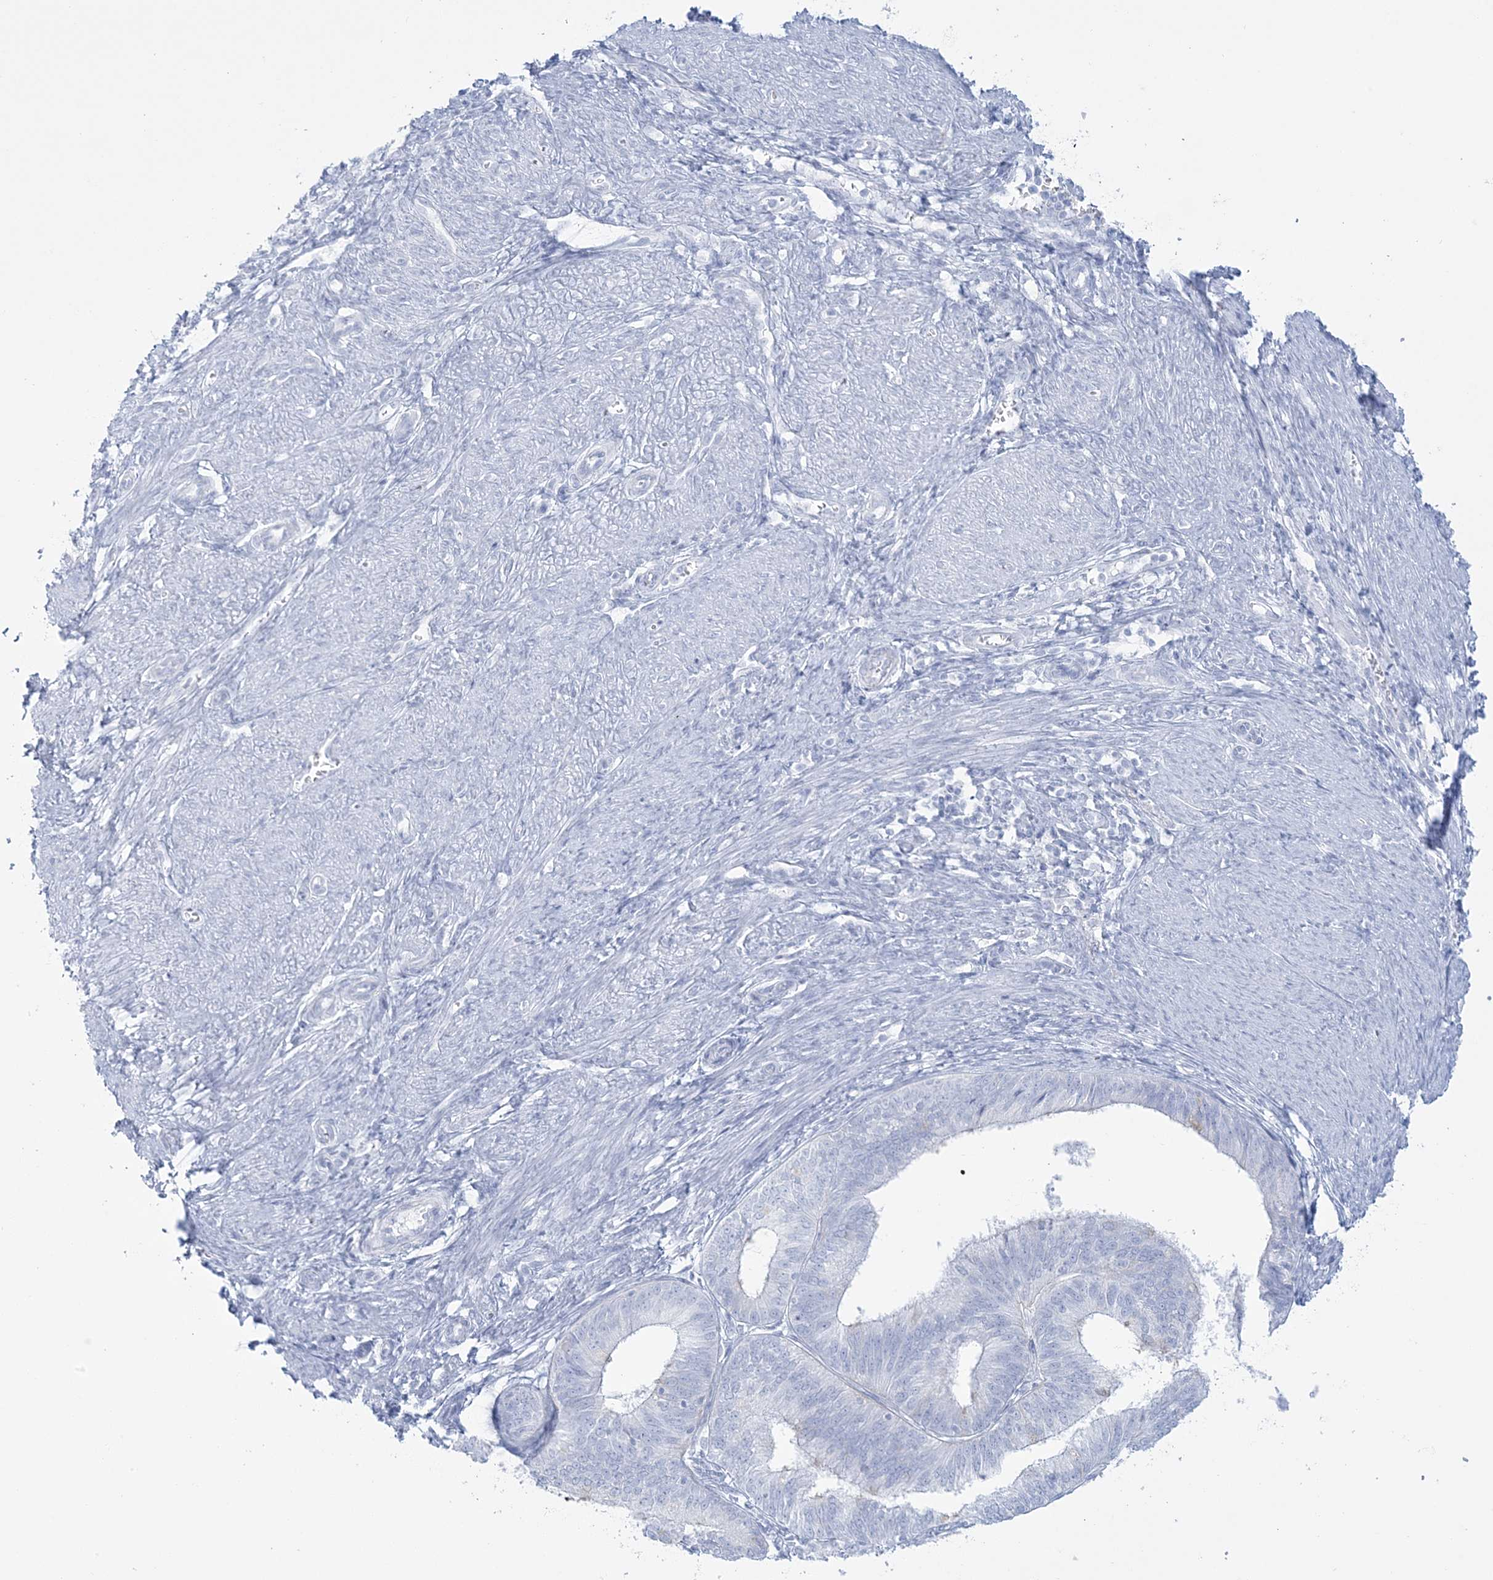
{"staining": {"intensity": "negative", "quantity": "none", "location": "none"}, "tissue": "endometrial cancer", "cell_type": "Tumor cells", "image_type": "cancer", "snomed": [{"axis": "morphology", "description": "Adenocarcinoma, NOS"}, {"axis": "topography", "description": "Endometrium"}], "caption": "IHC image of human endometrial adenocarcinoma stained for a protein (brown), which demonstrates no staining in tumor cells.", "gene": "ADGB", "patient": {"sex": "female", "age": 51}}